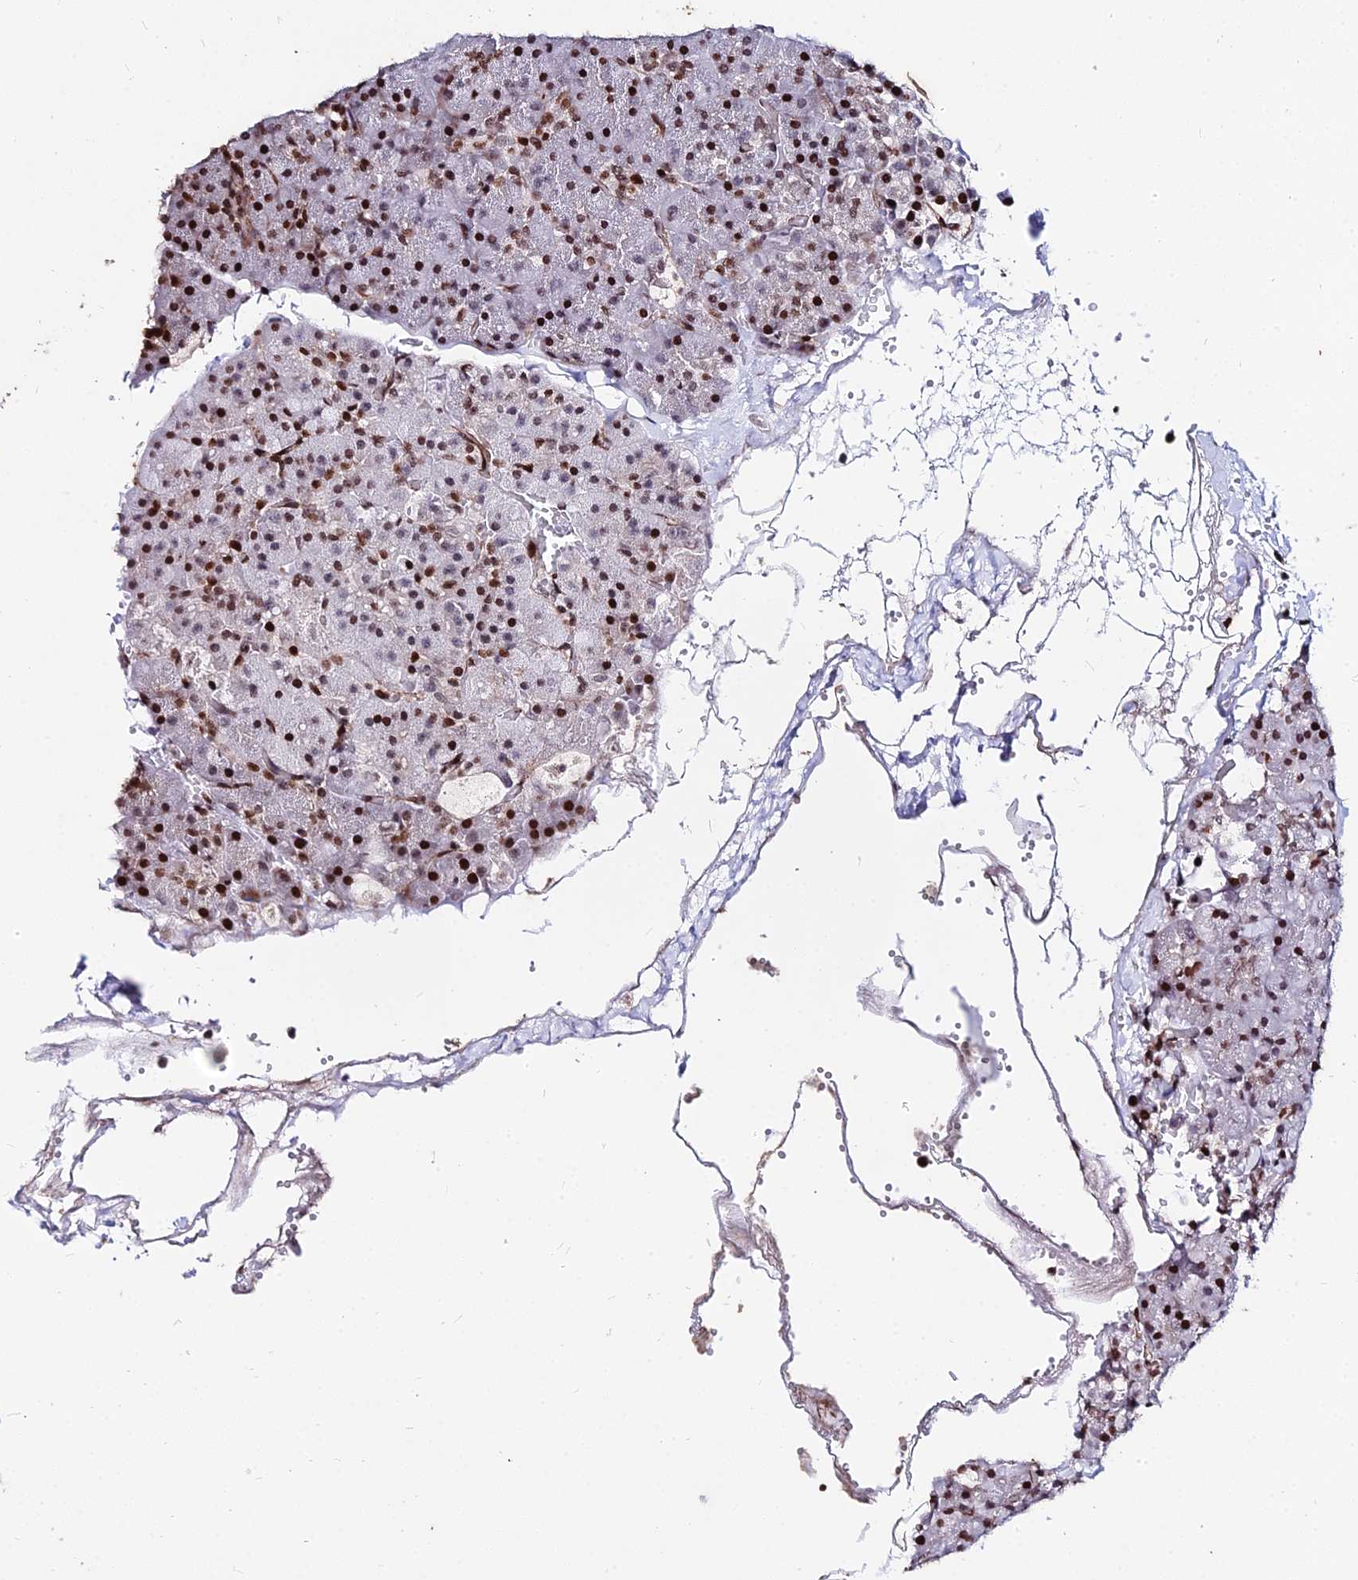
{"staining": {"intensity": "moderate", "quantity": ">75%", "location": "nuclear"}, "tissue": "pancreas", "cell_type": "Exocrine glandular cells", "image_type": "normal", "snomed": [{"axis": "morphology", "description": "Normal tissue, NOS"}, {"axis": "topography", "description": "Pancreas"}], "caption": "Immunohistochemistry (IHC) (DAB) staining of benign human pancreas shows moderate nuclear protein positivity in about >75% of exocrine glandular cells.", "gene": "NYAP2", "patient": {"sex": "male", "age": 36}}